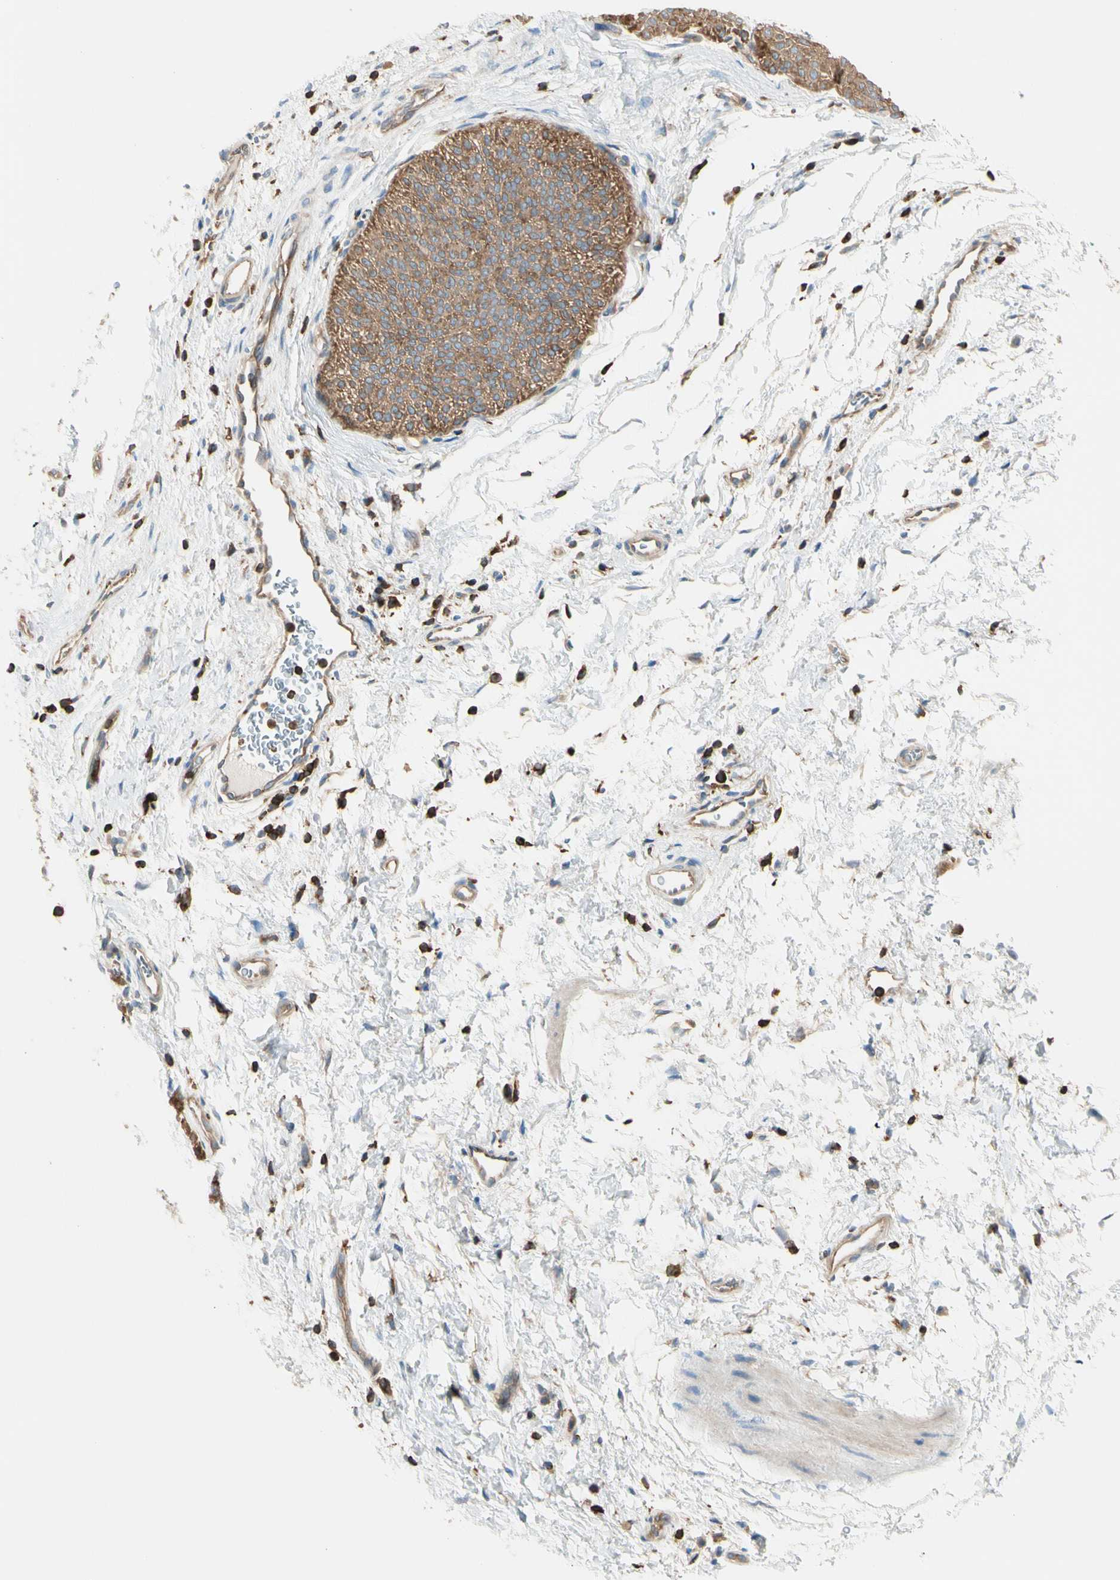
{"staining": {"intensity": "moderate", "quantity": ">75%", "location": "cytoplasmic/membranous"}, "tissue": "urothelial cancer", "cell_type": "Tumor cells", "image_type": "cancer", "snomed": [{"axis": "morphology", "description": "Urothelial carcinoma, Low grade"}, {"axis": "topography", "description": "Urinary bladder"}], "caption": "Brown immunohistochemical staining in urothelial carcinoma (low-grade) shows moderate cytoplasmic/membranous positivity in approximately >75% of tumor cells.", "gene": "CAPZA2", "patient": {"sex": "female", "age": 60}}